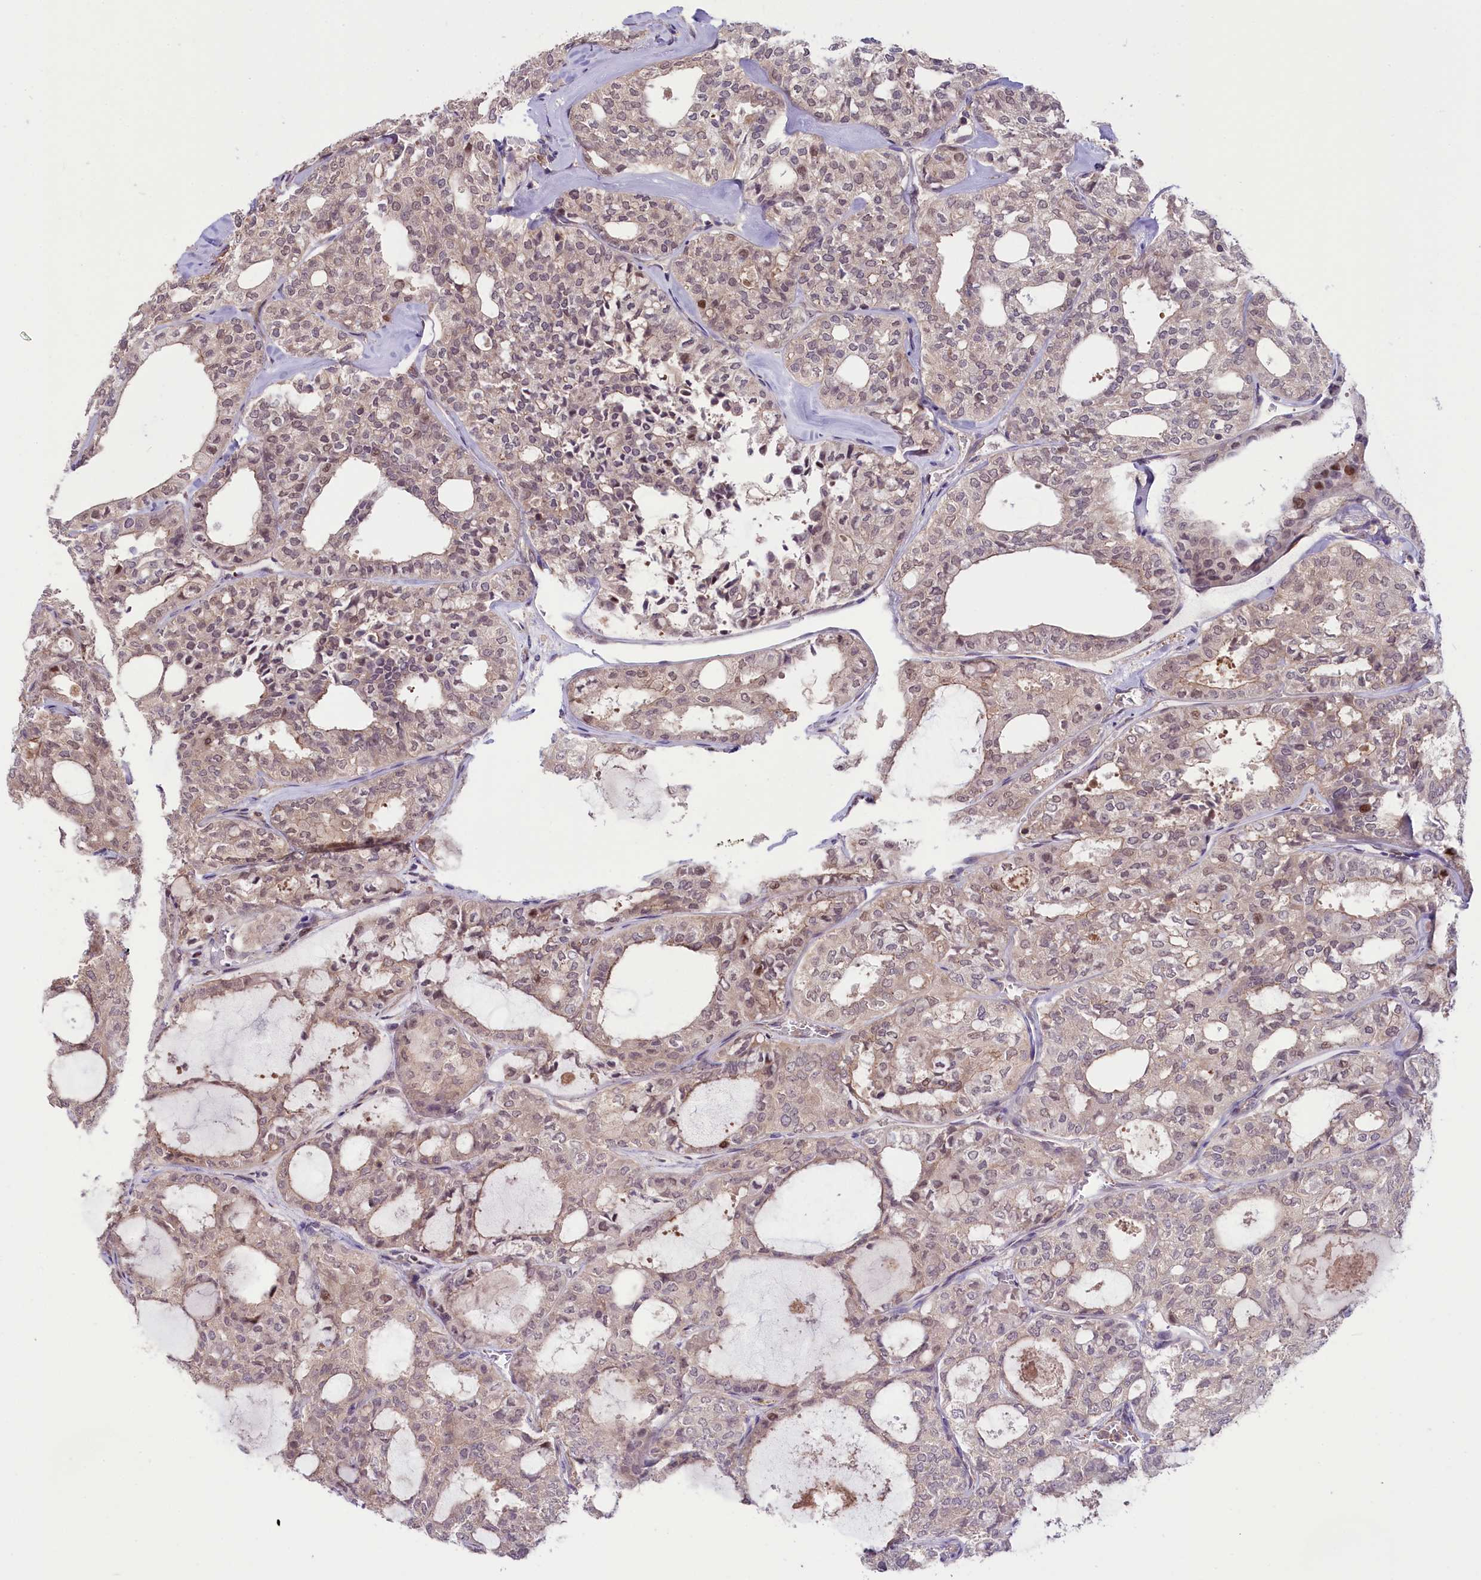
{"staining": {"intensity": "weak", "quantity": "<25%", "location": "nuclear"}, "tissue": "thyroid cancer", "cell_type": "Tumor cells", "image_type": "cancer", "snomed": [{"axis": "morphology", "description": "Follicular adenoma carcinoma, NOS"}, {"axis": "topography", "description": "Thyroid gland"}], "caption": "A histopathology image of follicular adenoma carcinoma (thyroid) stained for a protein demonstrates no brown staining in tumor cells. (DAB immunohistochemistry visualized using brightfield microscopy, high magnification).", "gene": "RIC8A", "patient": {"sex": "male", "age": 75}}